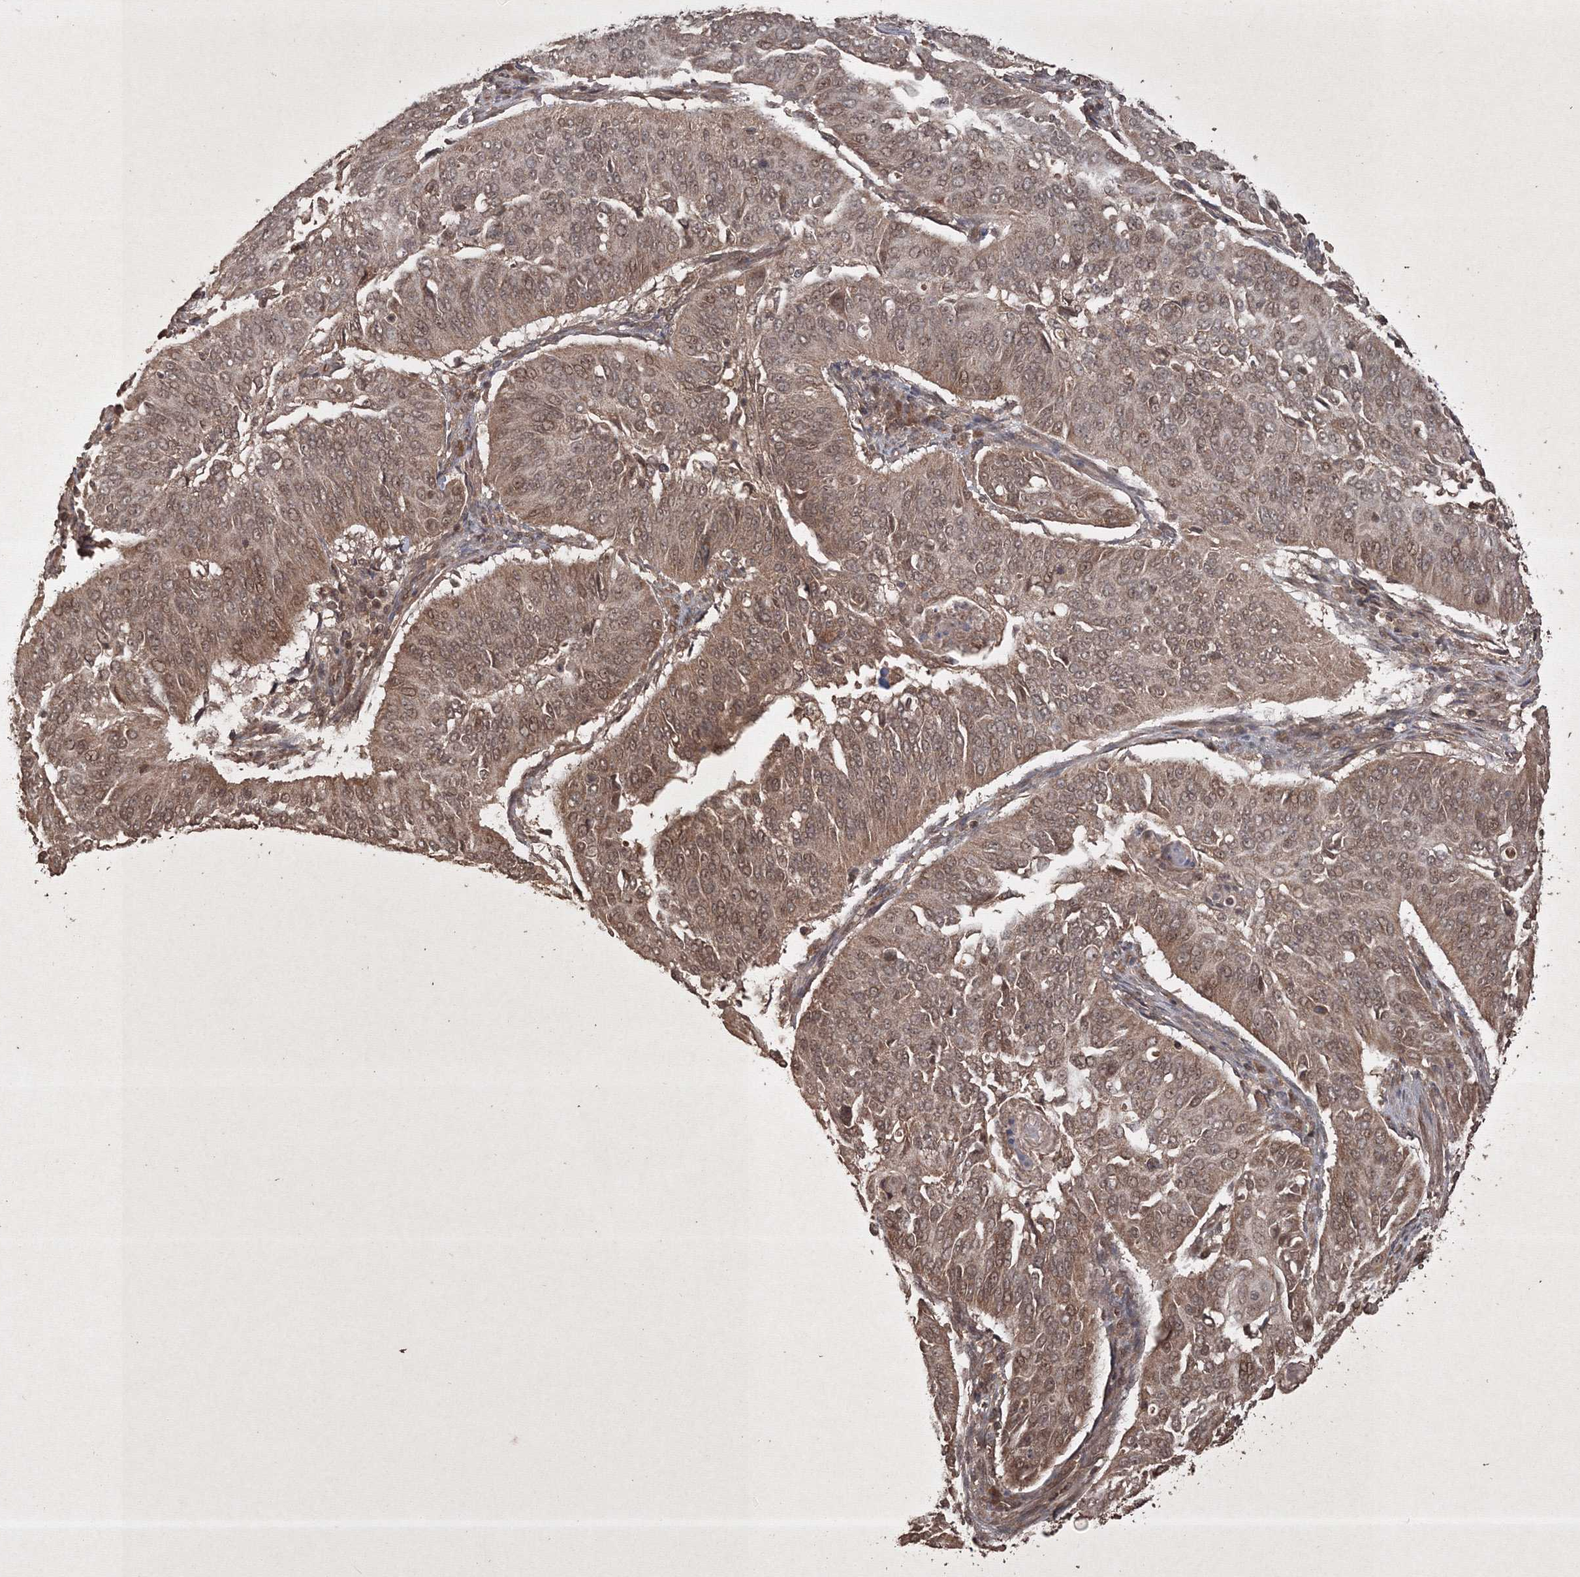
{"staining": {"intensity": "moderate", "quantity": ">75%", "location": "cytoplasmic/membranous,nuclear"}, "tissue": "cervical cancer", "cell_type": "Tumor cells", "image_type": "cancer", "snomed": [{"axis": "morphology", "description": "Normal tissue, NOS"}, {"axis": "morphology", "description": "Squamous cell carcinoma, NOS"}, {"axis": "topography", "description": "Cervix"}], "caption": "Immunohistochemistry micrograph of human cervical cancer stained for a protein (brown), which shows medium levels of moderate cytoplasmic/membranous and nuclear expression in about >75% of tumor cells.", "gene": "PELI3", "patient": {"sex": "female", "age": 39}}